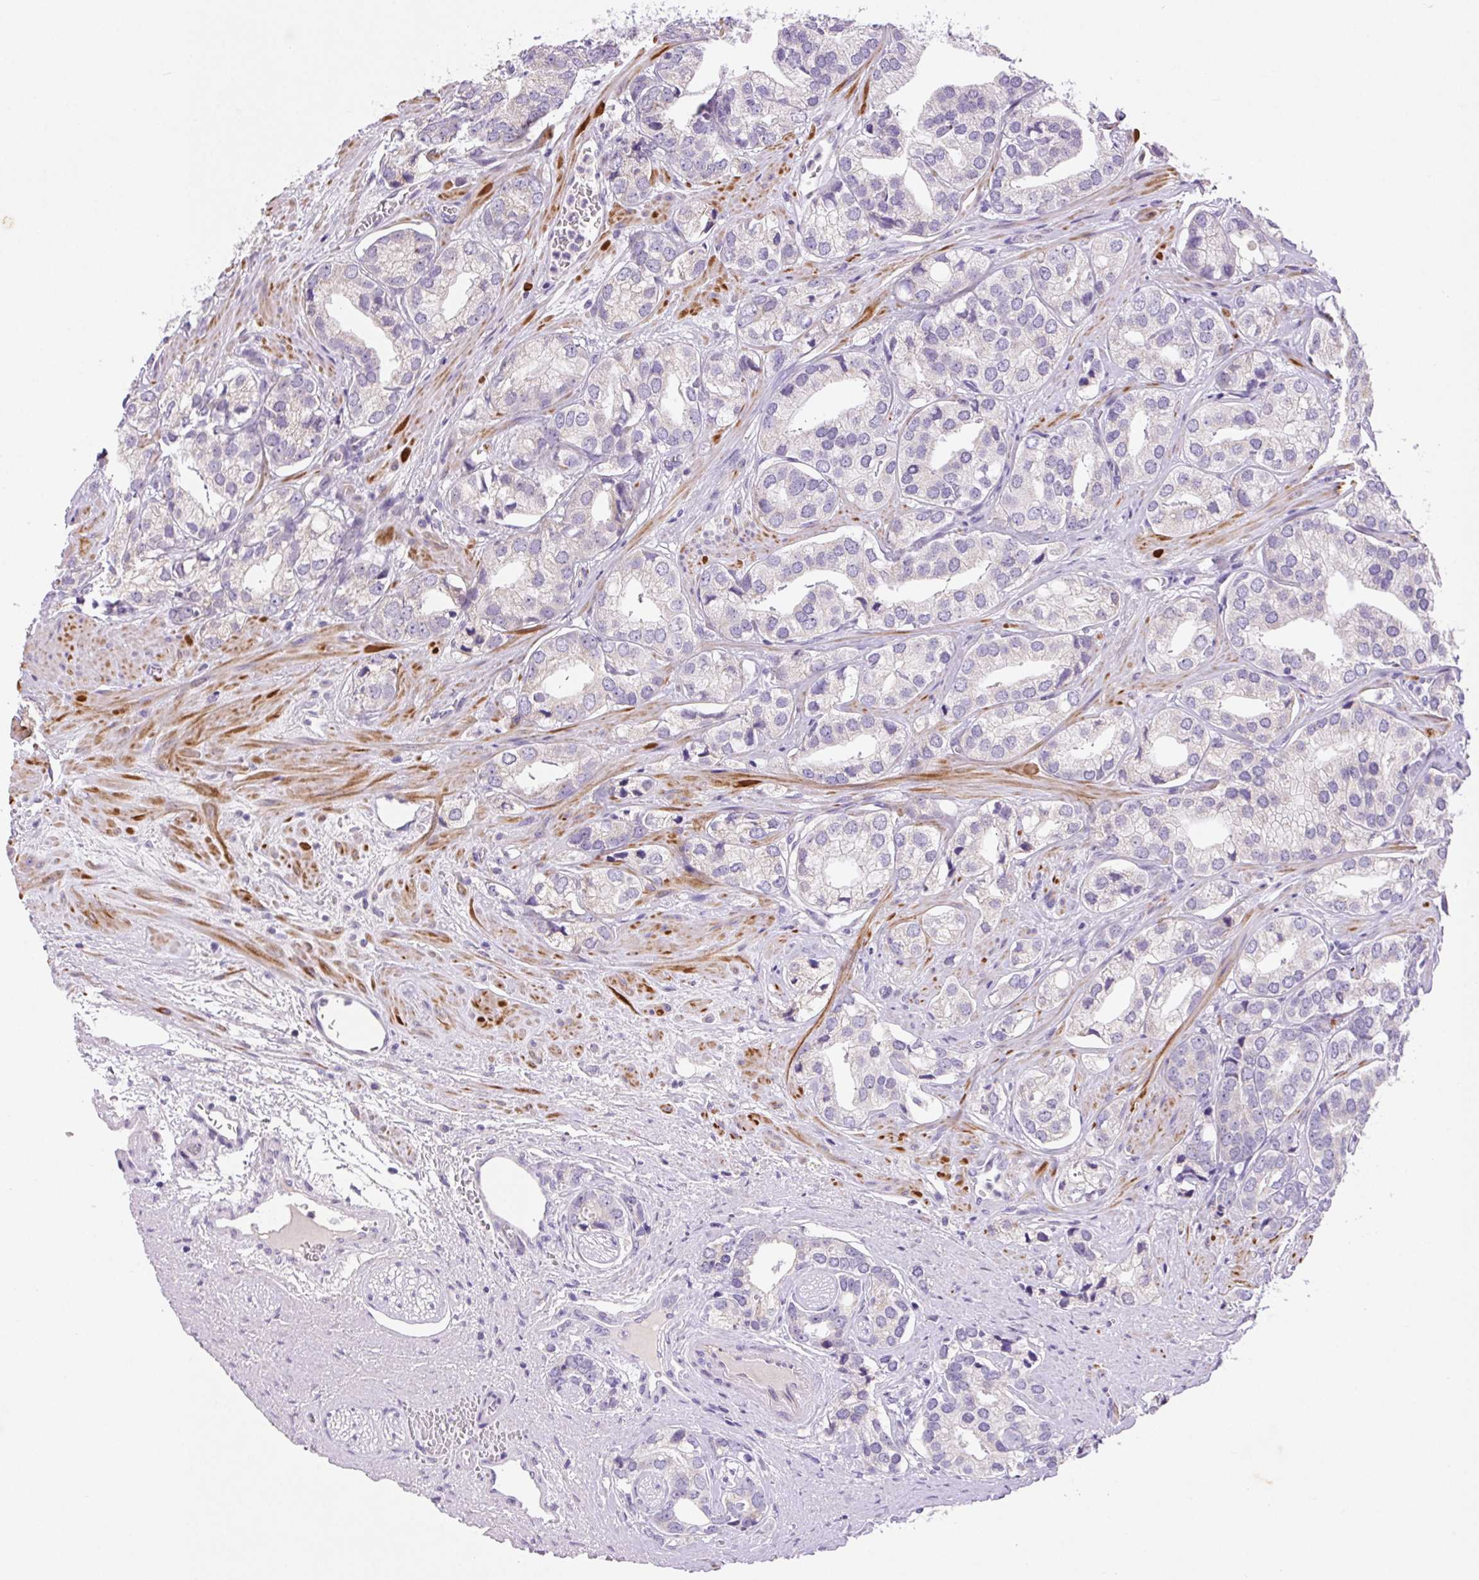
{"staining": {"intensity": "negative", "quantity": "none", "location": "none"}, "tissue": "prostate cancer", "cell_type": "Tumor cells", "image_type": "cancer", "snomed": [{"axis": "morphology", "description": "Adenocarcinoma, High grade"}, {"axis": "topography", "description": "Prostate"}], "caption": "This micrograph is of prostate cancer (adenocarcinoma (high-grade)) stained with immunohistochemistry (IHC) to label a protein in brown with the nuclei are counter-stained blue. There is no positivity in tumor cells. Brightfield microscopy of immunohistochemistry stained with DAB (brown) and hematoxylin (blue), captured at high magnification.", "gene": "ARHGAP11B", "patient": {"sex": "male", "age": 58}}